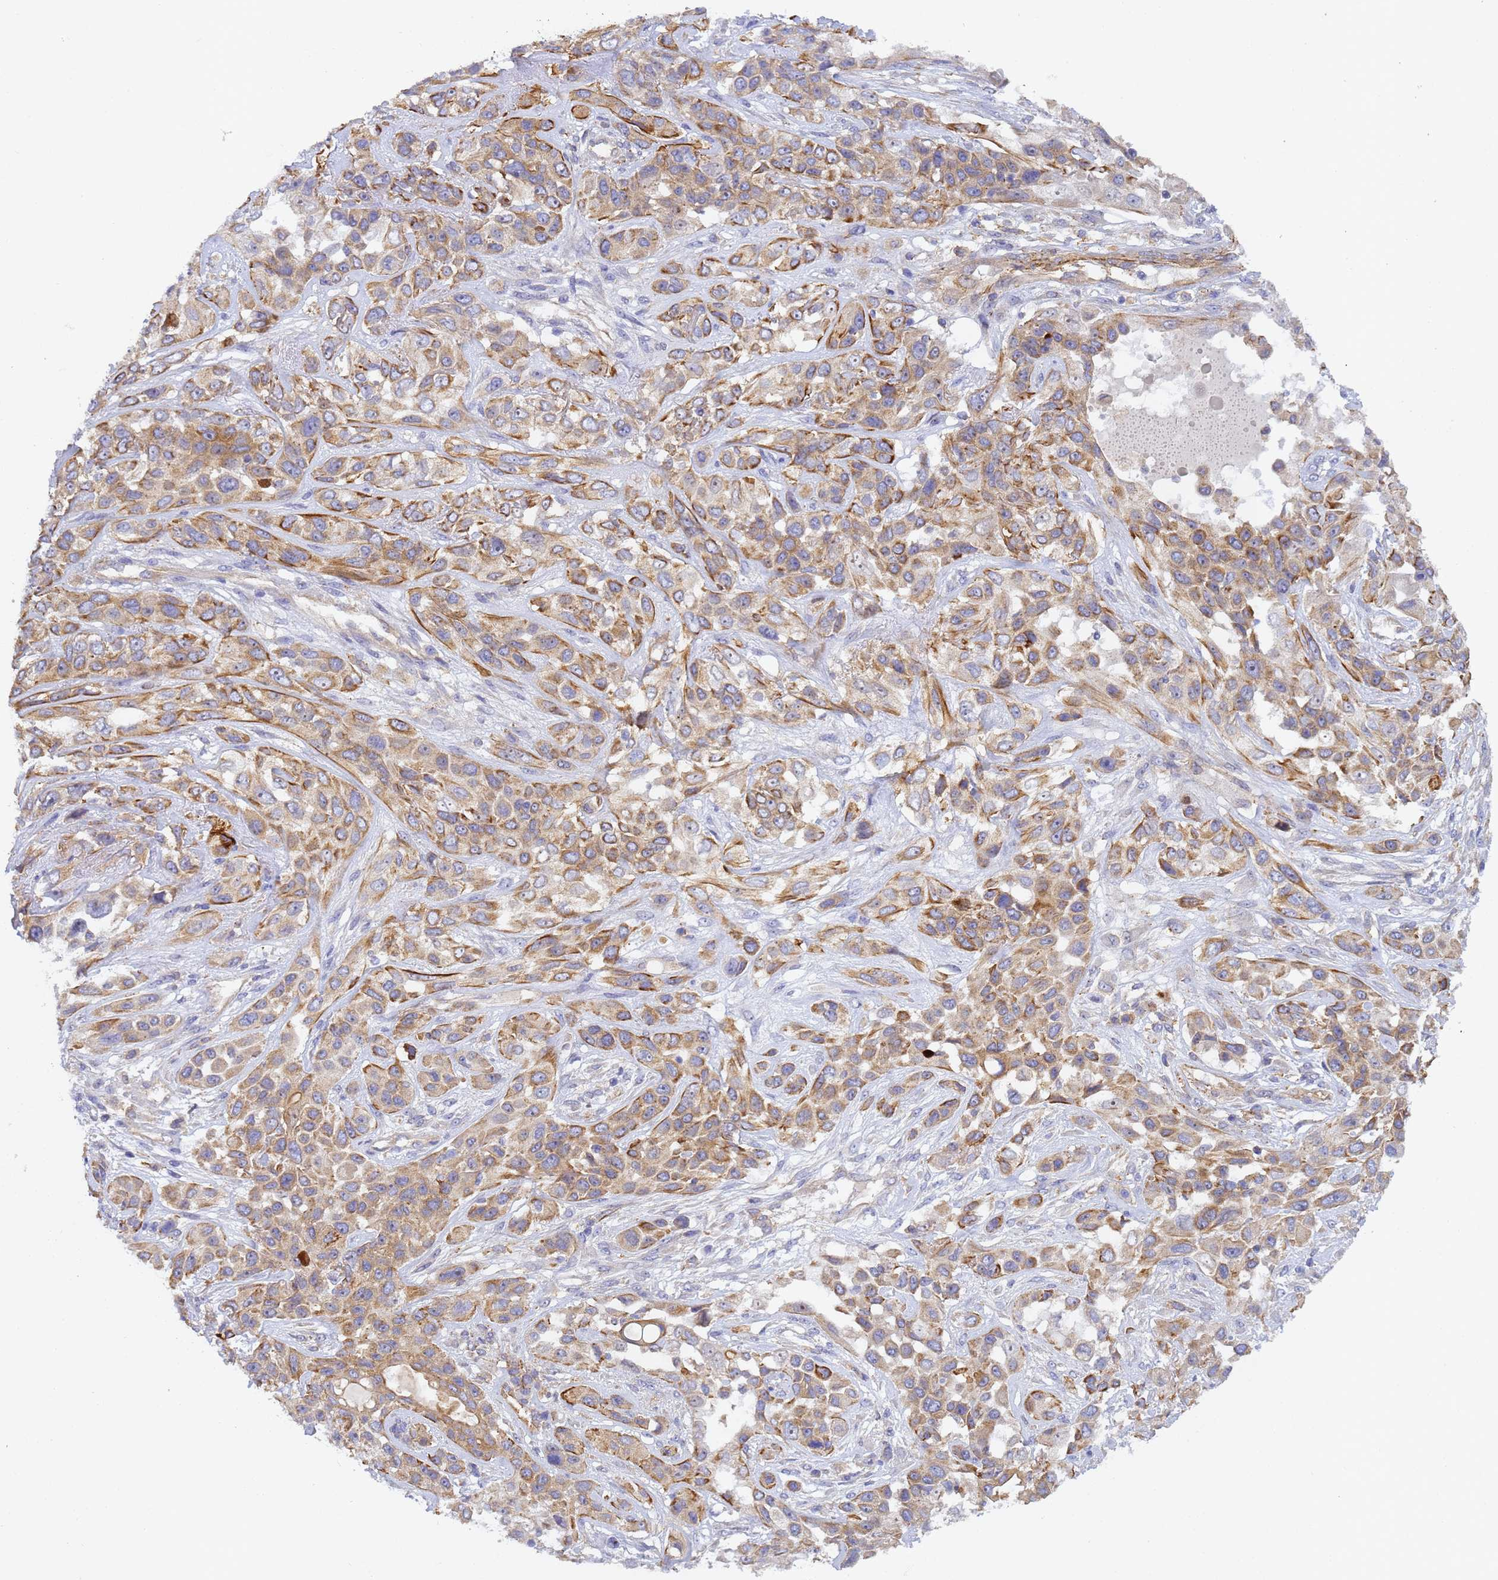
{"staining": {"intensity": "moderate", "quantity": "25%-75%", "location": "cytoplasmic/membranous"}, "tissue": "lung cancer", "cell_type": "Tumor cells", "image_type": "cancer", "snomed": [{"axis": "morphology", "description": "Squamous cell carcinoma, NOS"}, {"axis": "topography", "description": "Lung"}], "caption": "An immunohistochemistry histopathology image of tumor tissue is shown. Protein staining in brown shows moderate cytoplasmic/membranous positivity in lung cancer within tumor cells. (Brightfield microscopy of DAB IHC at high magnification).", "gene": "RALGAPA2", "patient": {"sex": "female", "age": 70}}